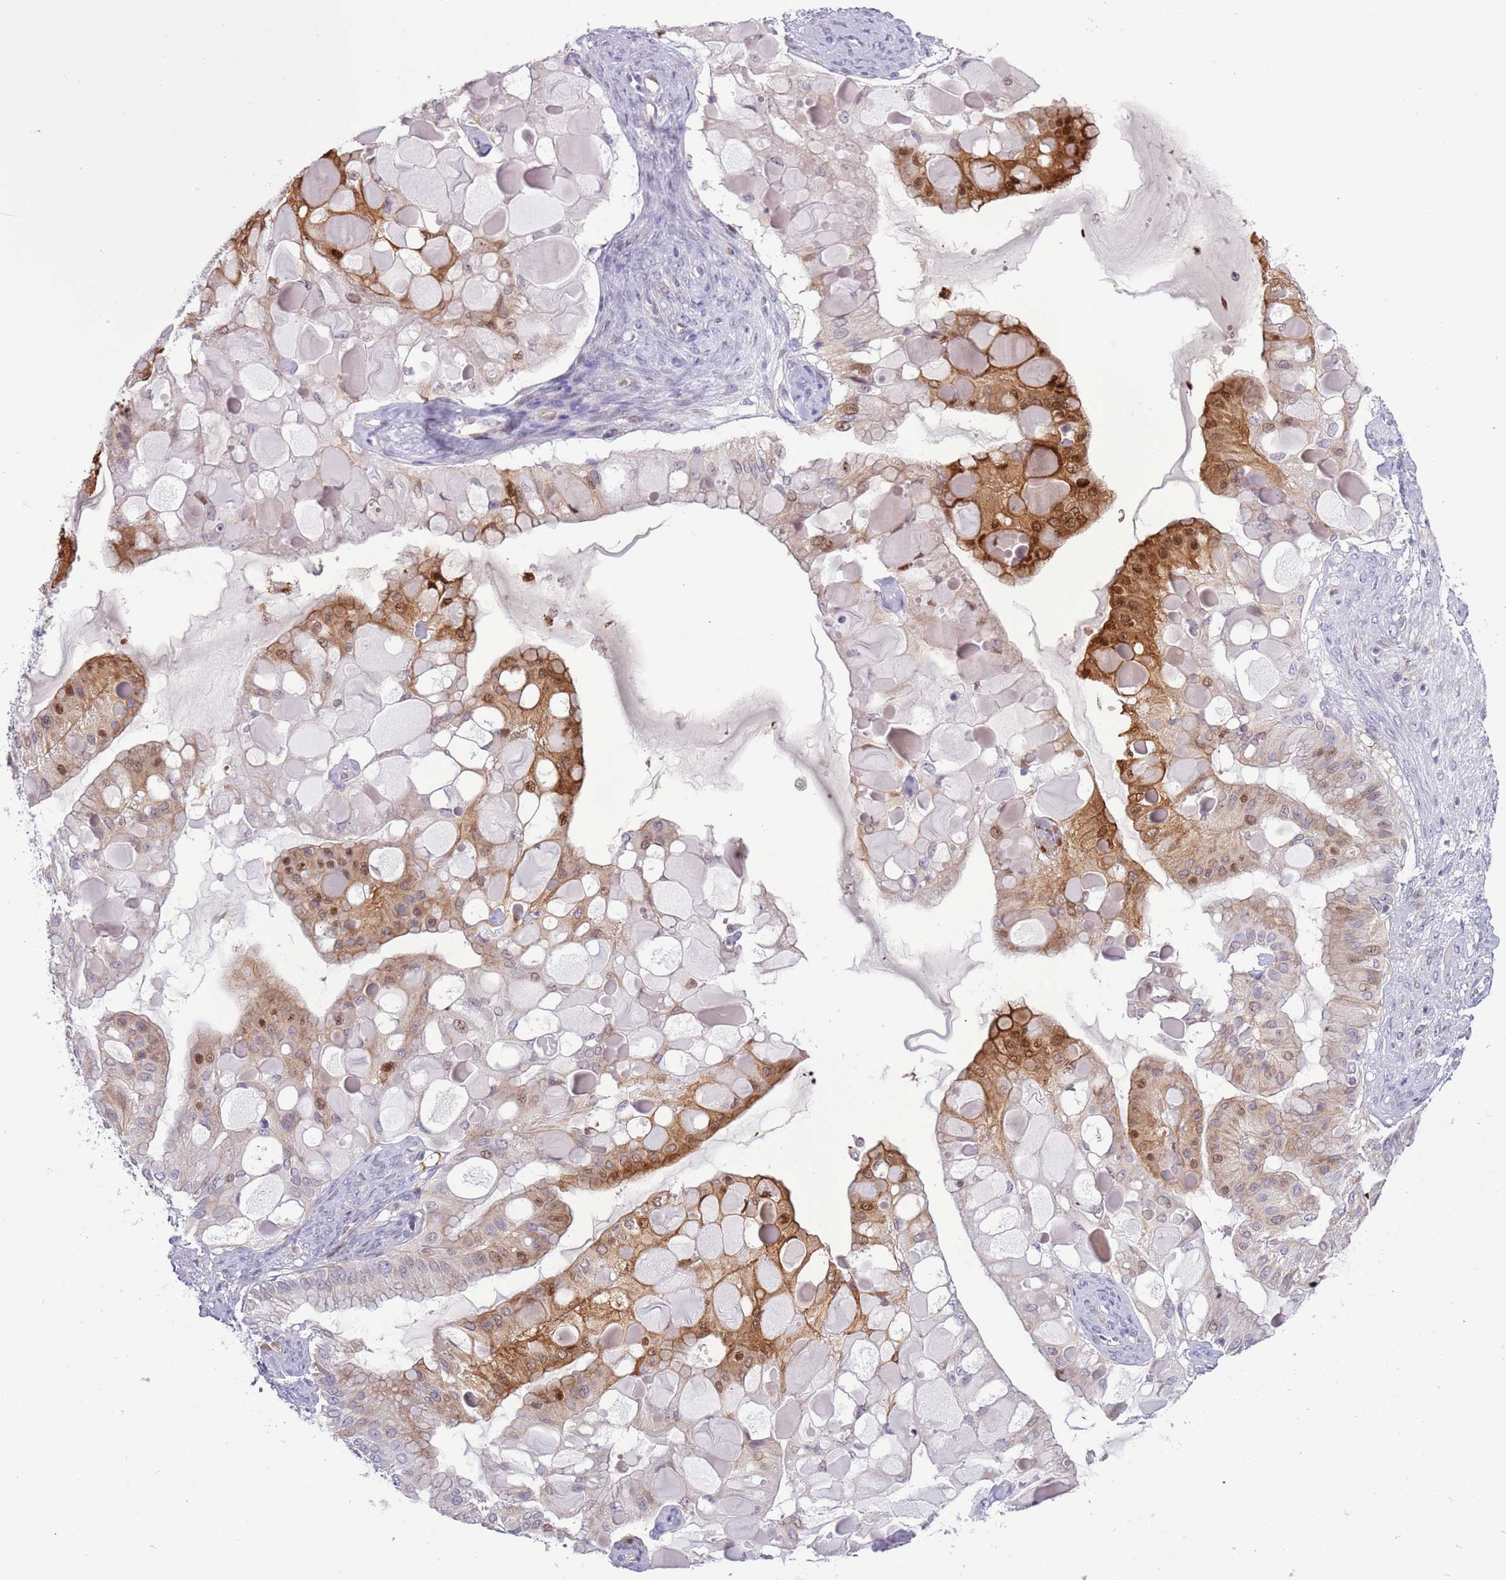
{"staining": {"intensity": "moderate", "quantity": "<25%", "location": "cytoplasmic/membranous,nuclear"}, "tissue": "ovarian cancer", "cell_type": "Tumor cells", "image_type": "cancer", "snomed": [{"axis": "morphology", "description": "Cystadenocarcinoma, mucinous, NOS"}, {"axis": "topography", "description": "Ovary"}], "caption": "About <25% of tumor cells in ovarian cancer (mucinous cystadenocarcinoma) reveal moderate cytoplasmic/membranous and nuclear protein staining as visualized by brown immunohistochemical staining.", "gene": "NBPF6", "patient": {"sex": "female", "age": 61}}